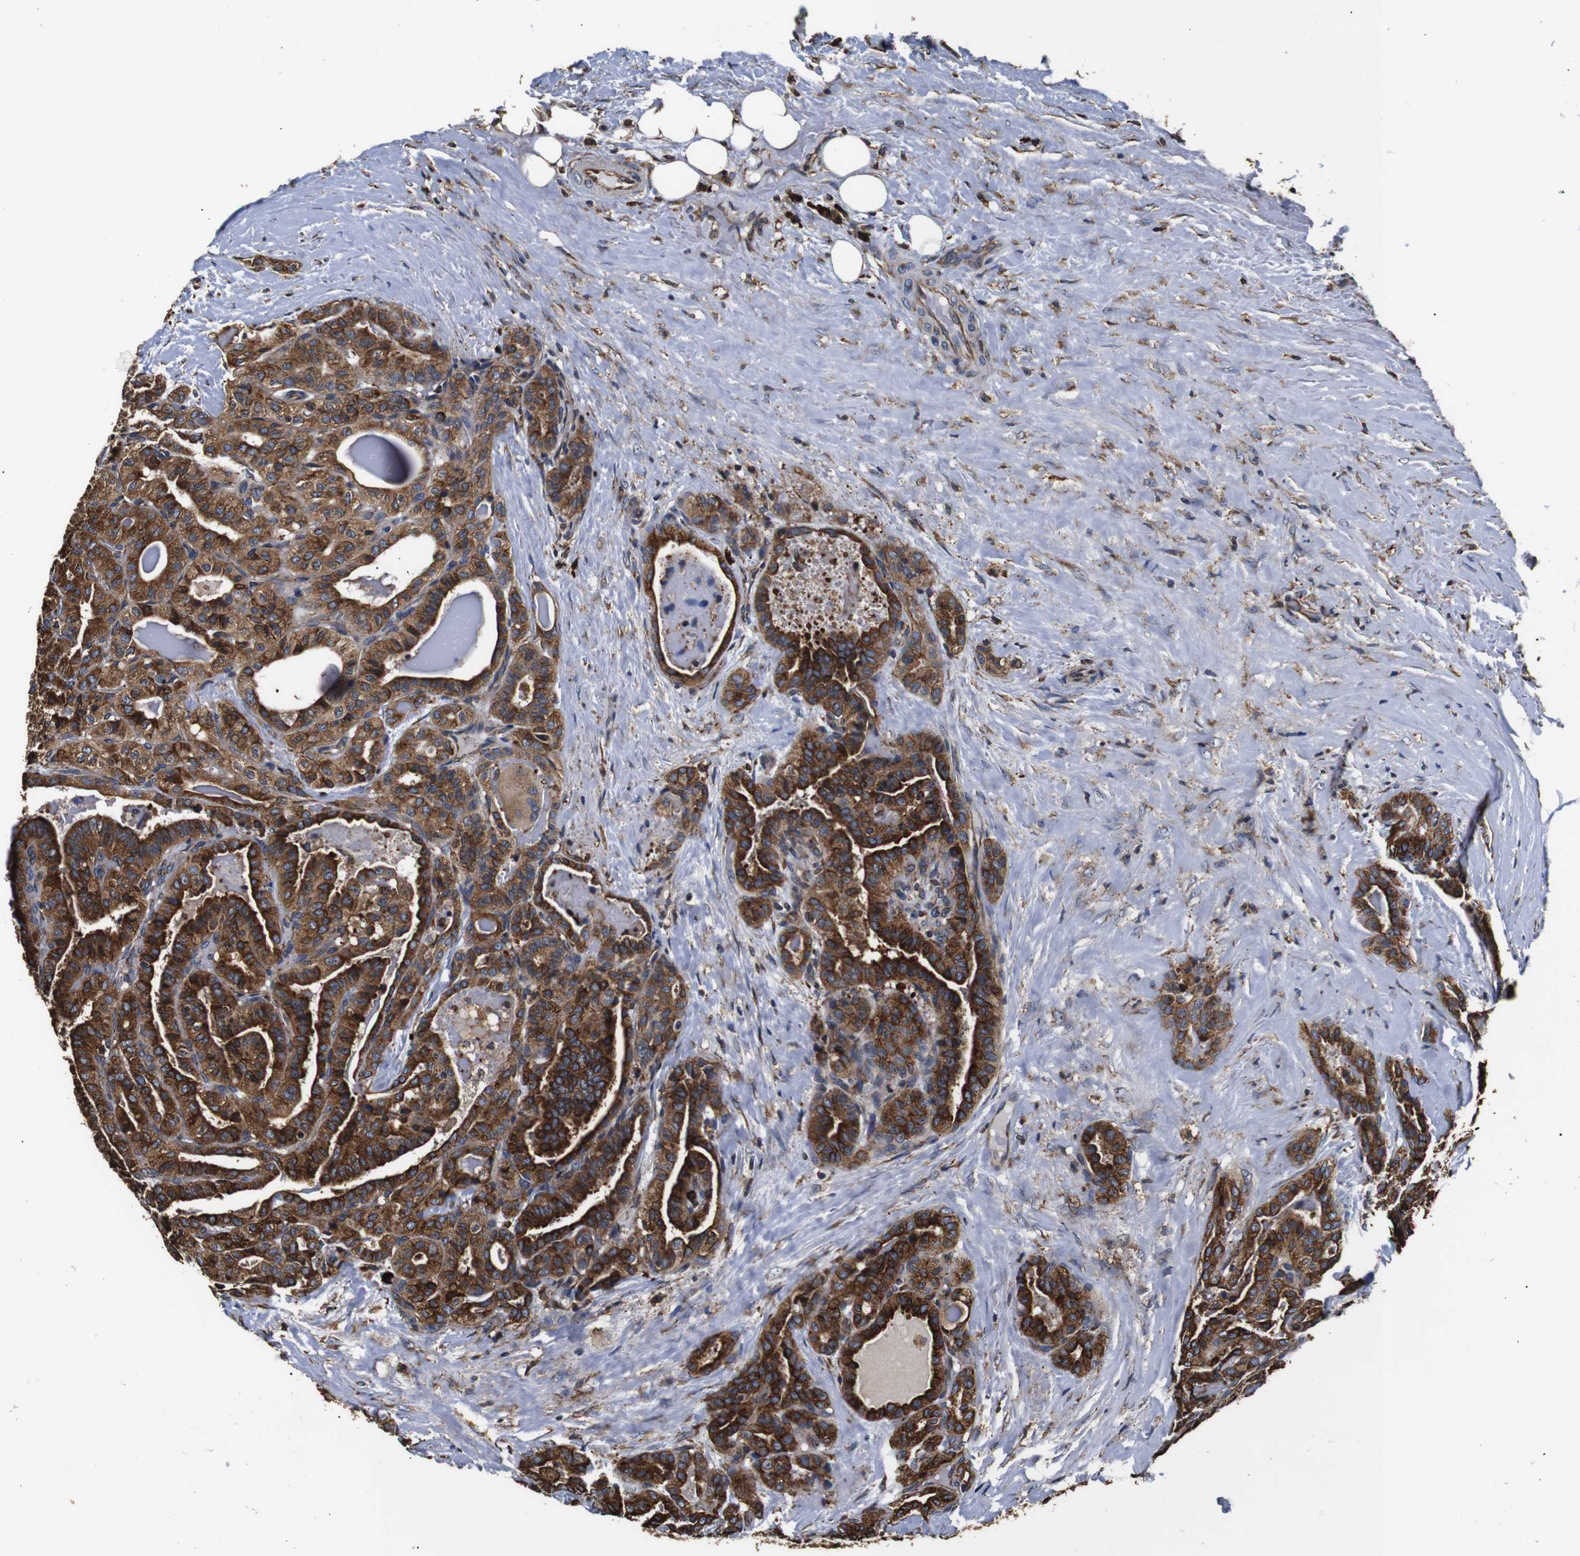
{"staining": {"intensity": "moderate", "quantity": ">75%", "location": "cytoplasmic/membranous"}, "tissue": "thyroid cancer", "cell_type": "Tumor cells", "image_type": "cancer", "snomed": [{"axis": "morphology", "description": "Papillary adenocarcinoma, NOS"}, {"axis": "topography", "description": "Thyroid gland"}], "caption": "Thyroid cancer (papillary adenocarcinoma) tissue shows moderate cytoplasmic/membranous staining in about >75% of tumor cells, visualized by immunohistochemistry. The staining was performed using DAB (3,3'-diaminobenzidine), with brown indicating positive protein expression. Nuclei are stained blue with hematoxylin.", "gene": "HHIP", "patient": {"sex": "male", "age": 77}}